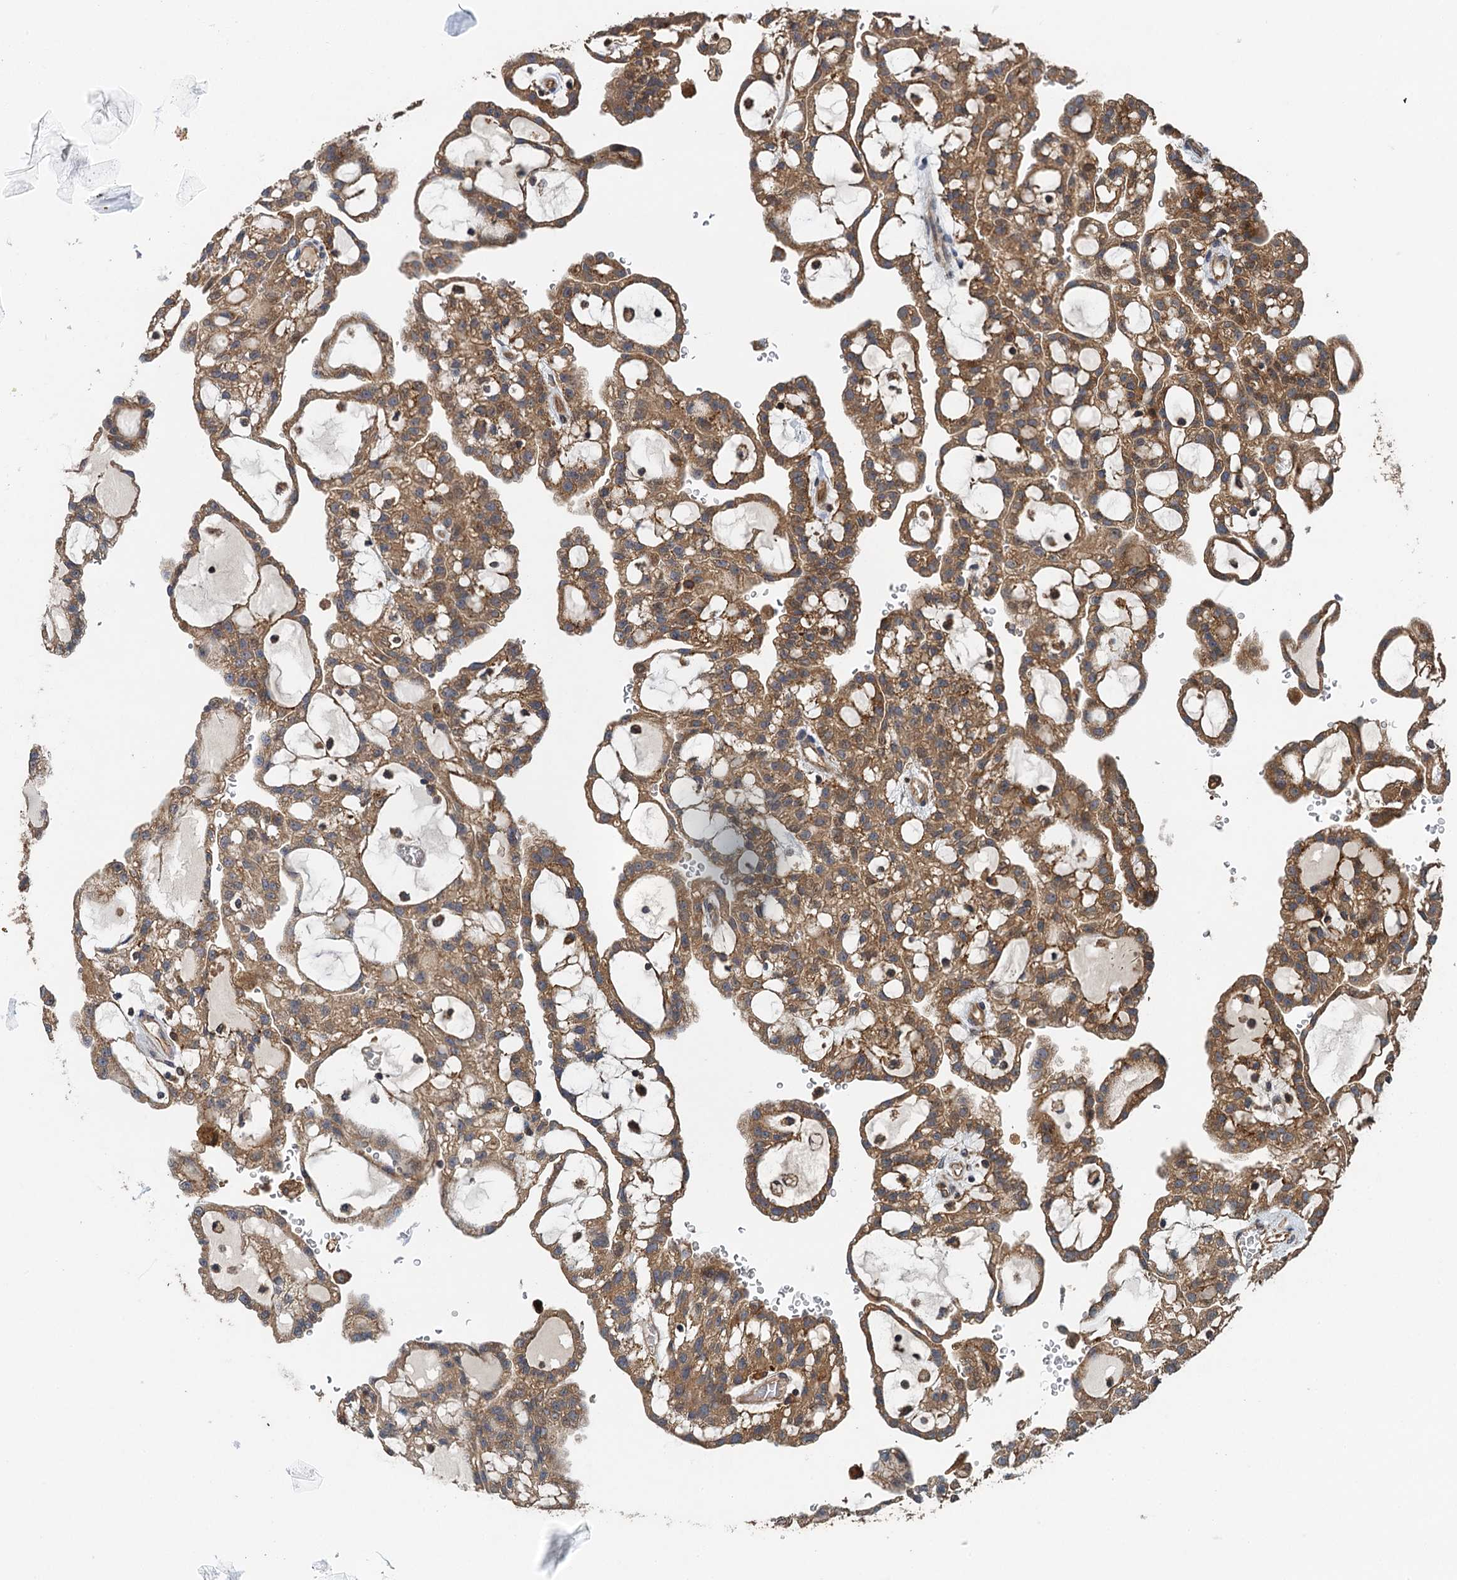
{"staining": {"intensity": "moderate", "quantity": ">75%", "location": "cytoplasmic/membranous"}, "tissue": "renal cancer", "cell_type": "Tumor cells", "image_type": "cancer", "snomed": [{"axis": "morphology", "description": "Adenocarcinoma, NOS"}, {"axis": "topography", "description": "Kidney"}], "caption": "Immunohistochemistry micrograph of human renal cancer stained for a protein (brown), which demonstrates medium levels of moderate cytoplasmic/membranous positivity in approximately >75% of tumor cells.", "gene": "BORCS5", "patient": {"sex": "male", "age": 63}}